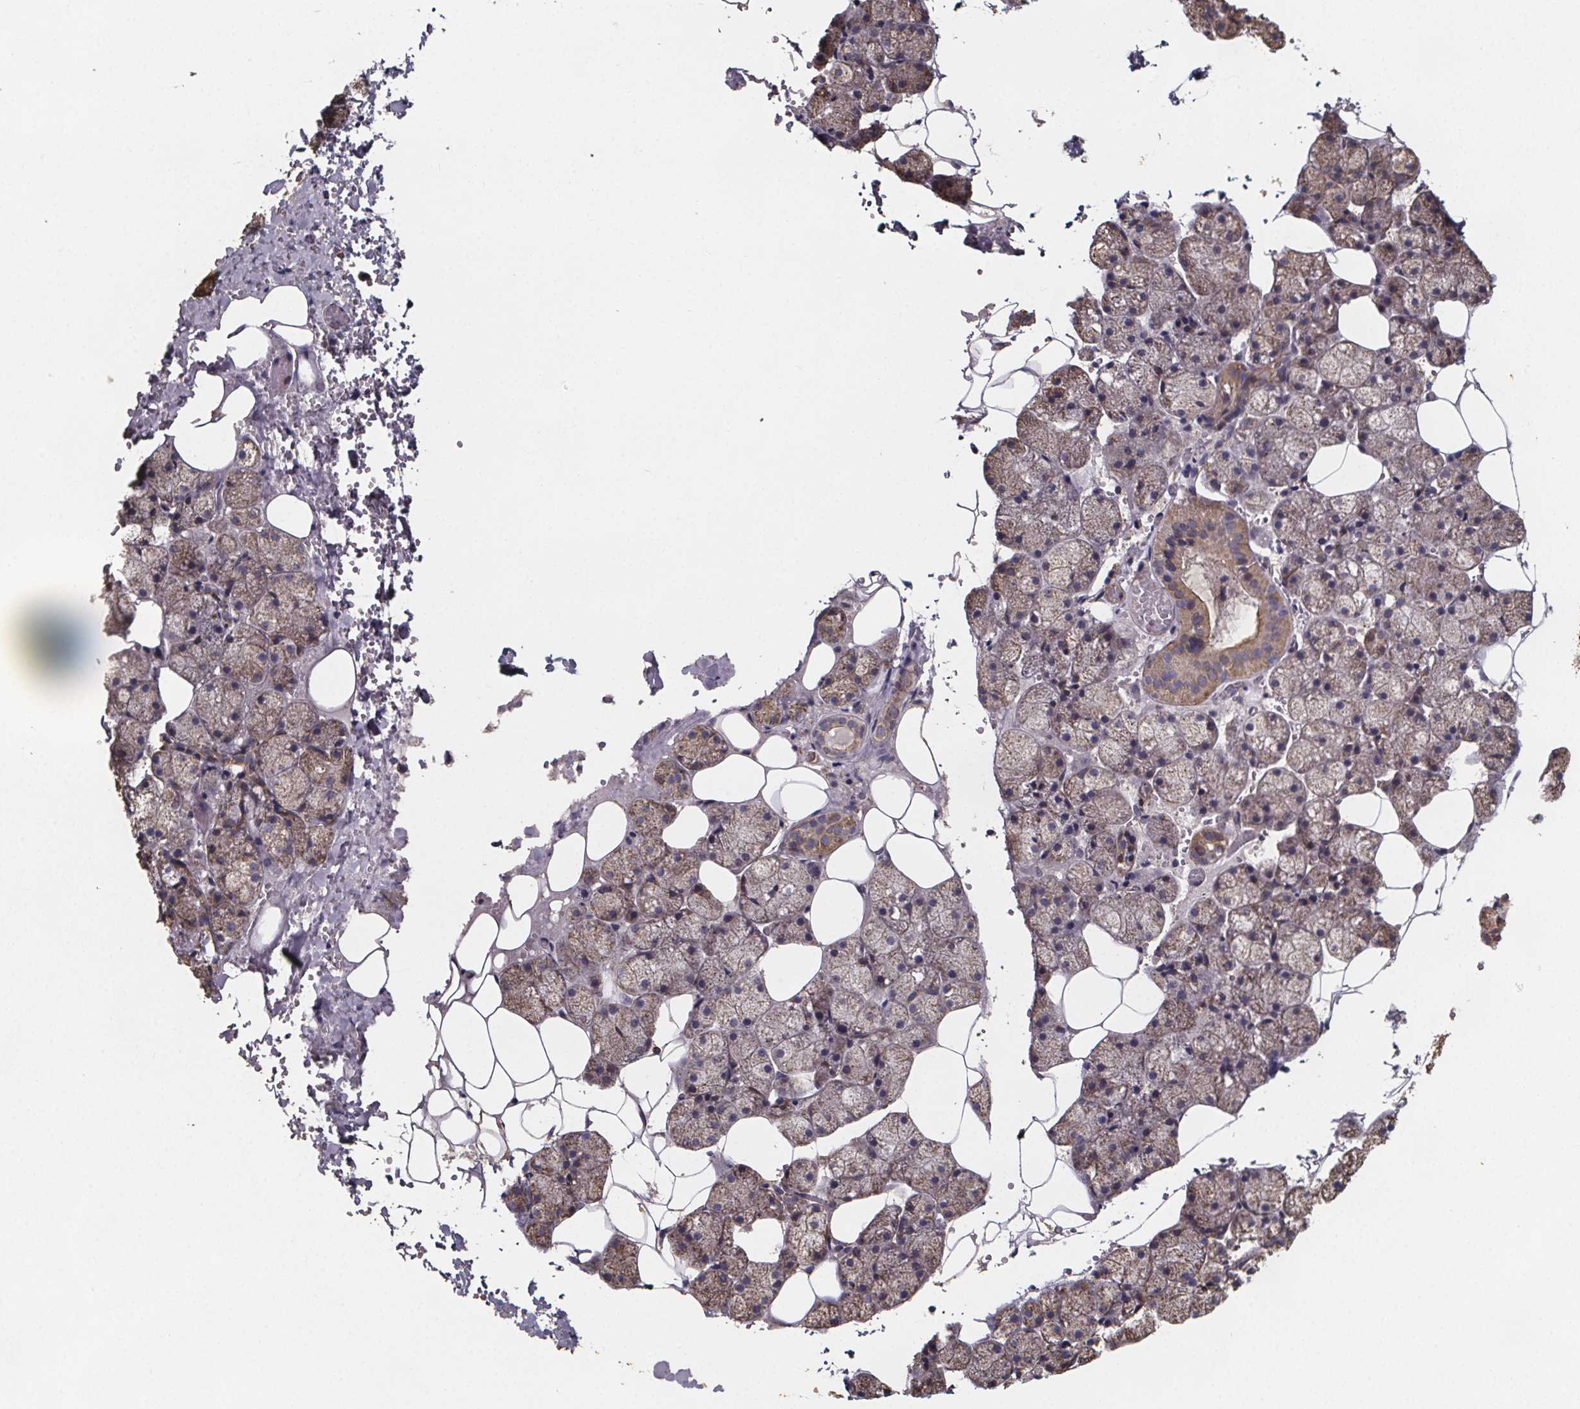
{"staining": {"intensity": "weak", "quantity": ">75%", "location": "cytoplasmic/membranous"}, "tissue": "salivary gland", "cell_type": "Glandular cells", "image_type": "normal", "snomed": [{"axis": "morphology", "description": "Normal tissue, NOS"}, {"axis": "topography", "description": "Salivary gland"}], "caption": "Brown immunohistochemical staining in unremarkable human salivary gland shows weak cytoplasmic/membranous staining in approximately >75% of glandular cells.", "gene": "SLC35D2", "patient": {"sex": "male", "age": 38}}